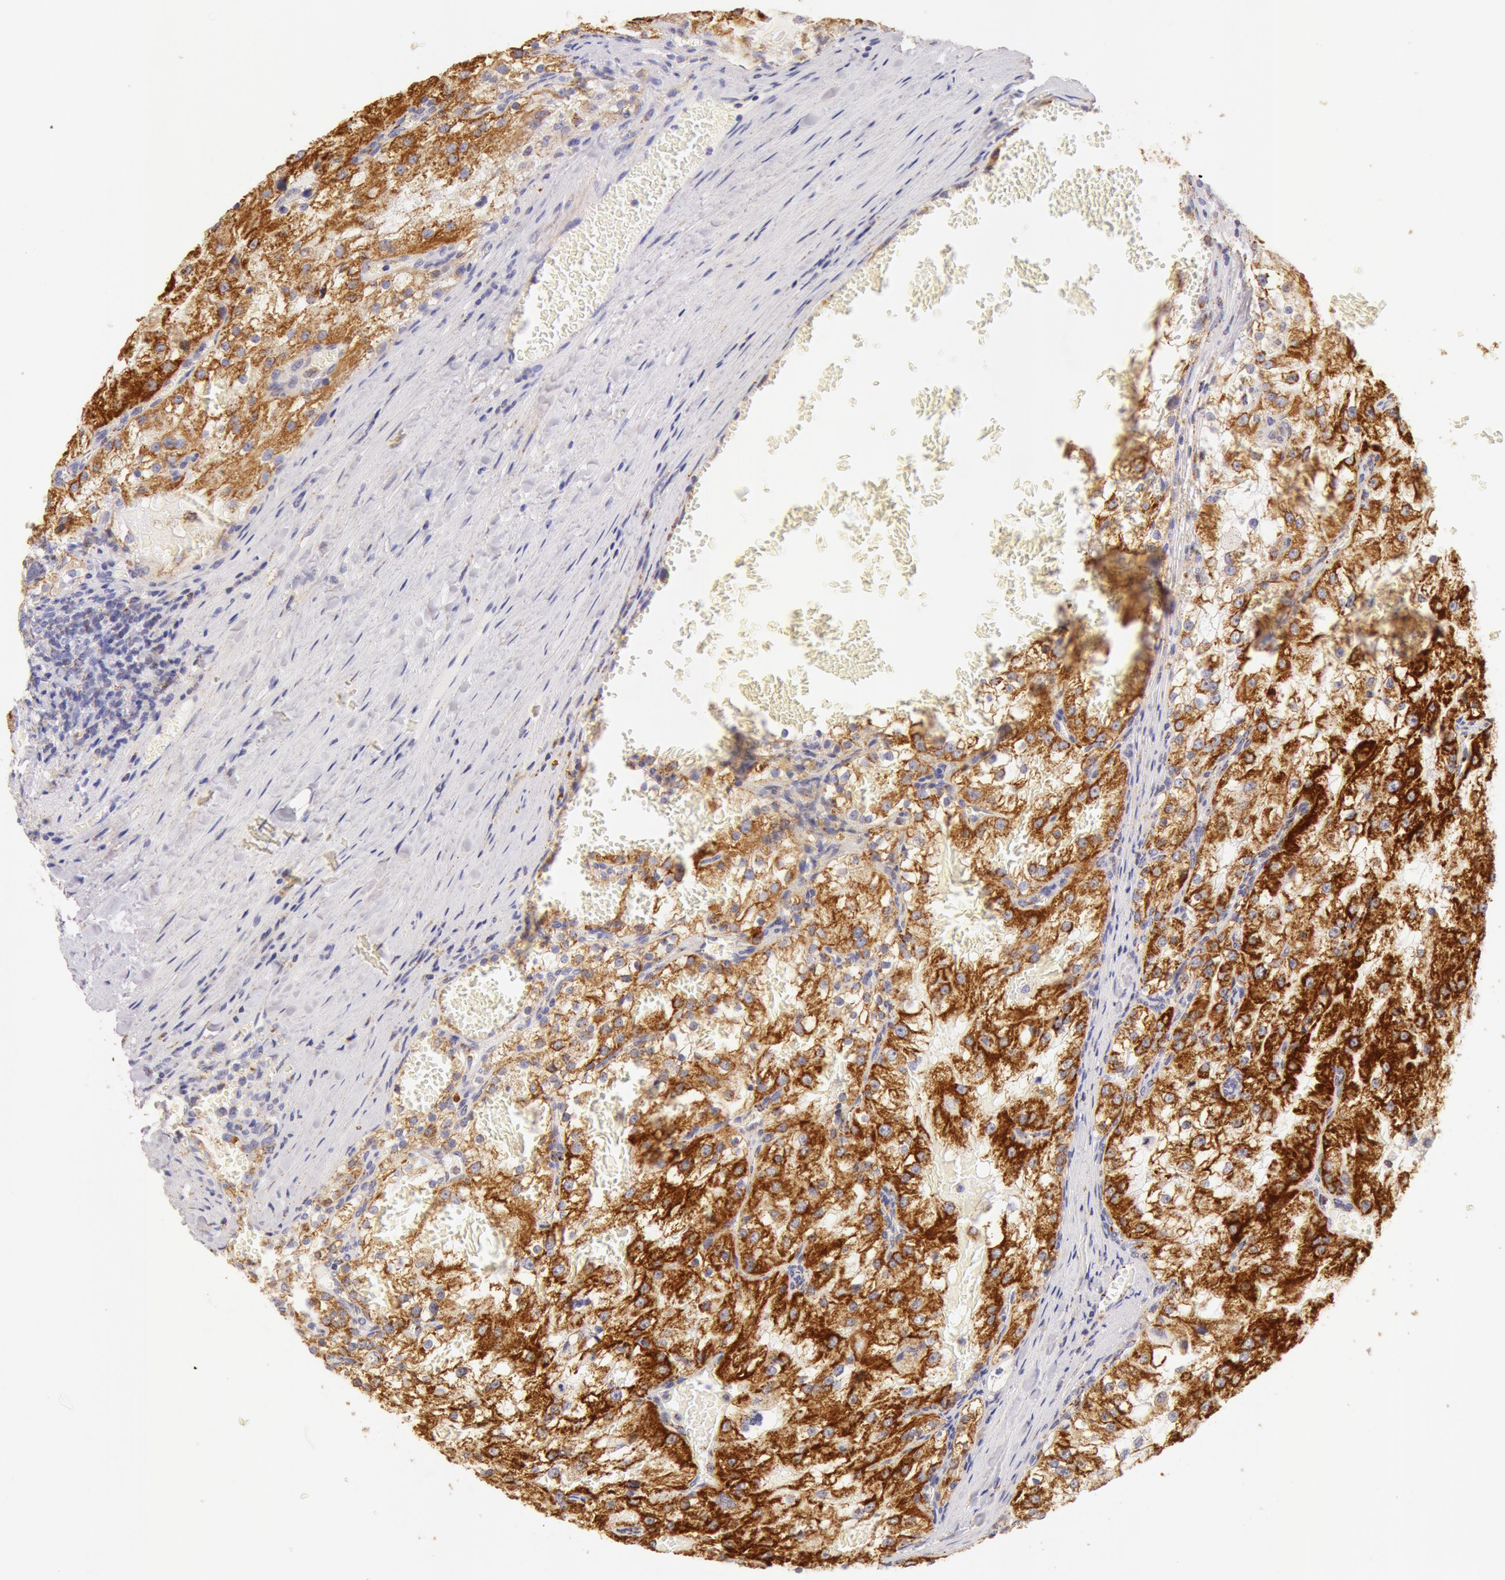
{"staining": {"intensity": "strong", "quantity": ">75%", "location": "cytoplasmic/membranous"}, "tissue": "renal cancer", "cell_type": "Tumor cells", "image_type": "cancer", "snomed": [{"axis": "morphology", "description": "Adenocarcinoma, NOS"}, {"axis": "topography", "description": "Kidney"}], "caption": "Renal cancer (adenocarcinoma) tissue exhibits strong cytoplasmic/membranous expression in about >75% of tumor cells", "gene": "ATP5F1B", "patient": {"sex": "female", "age": 74}}